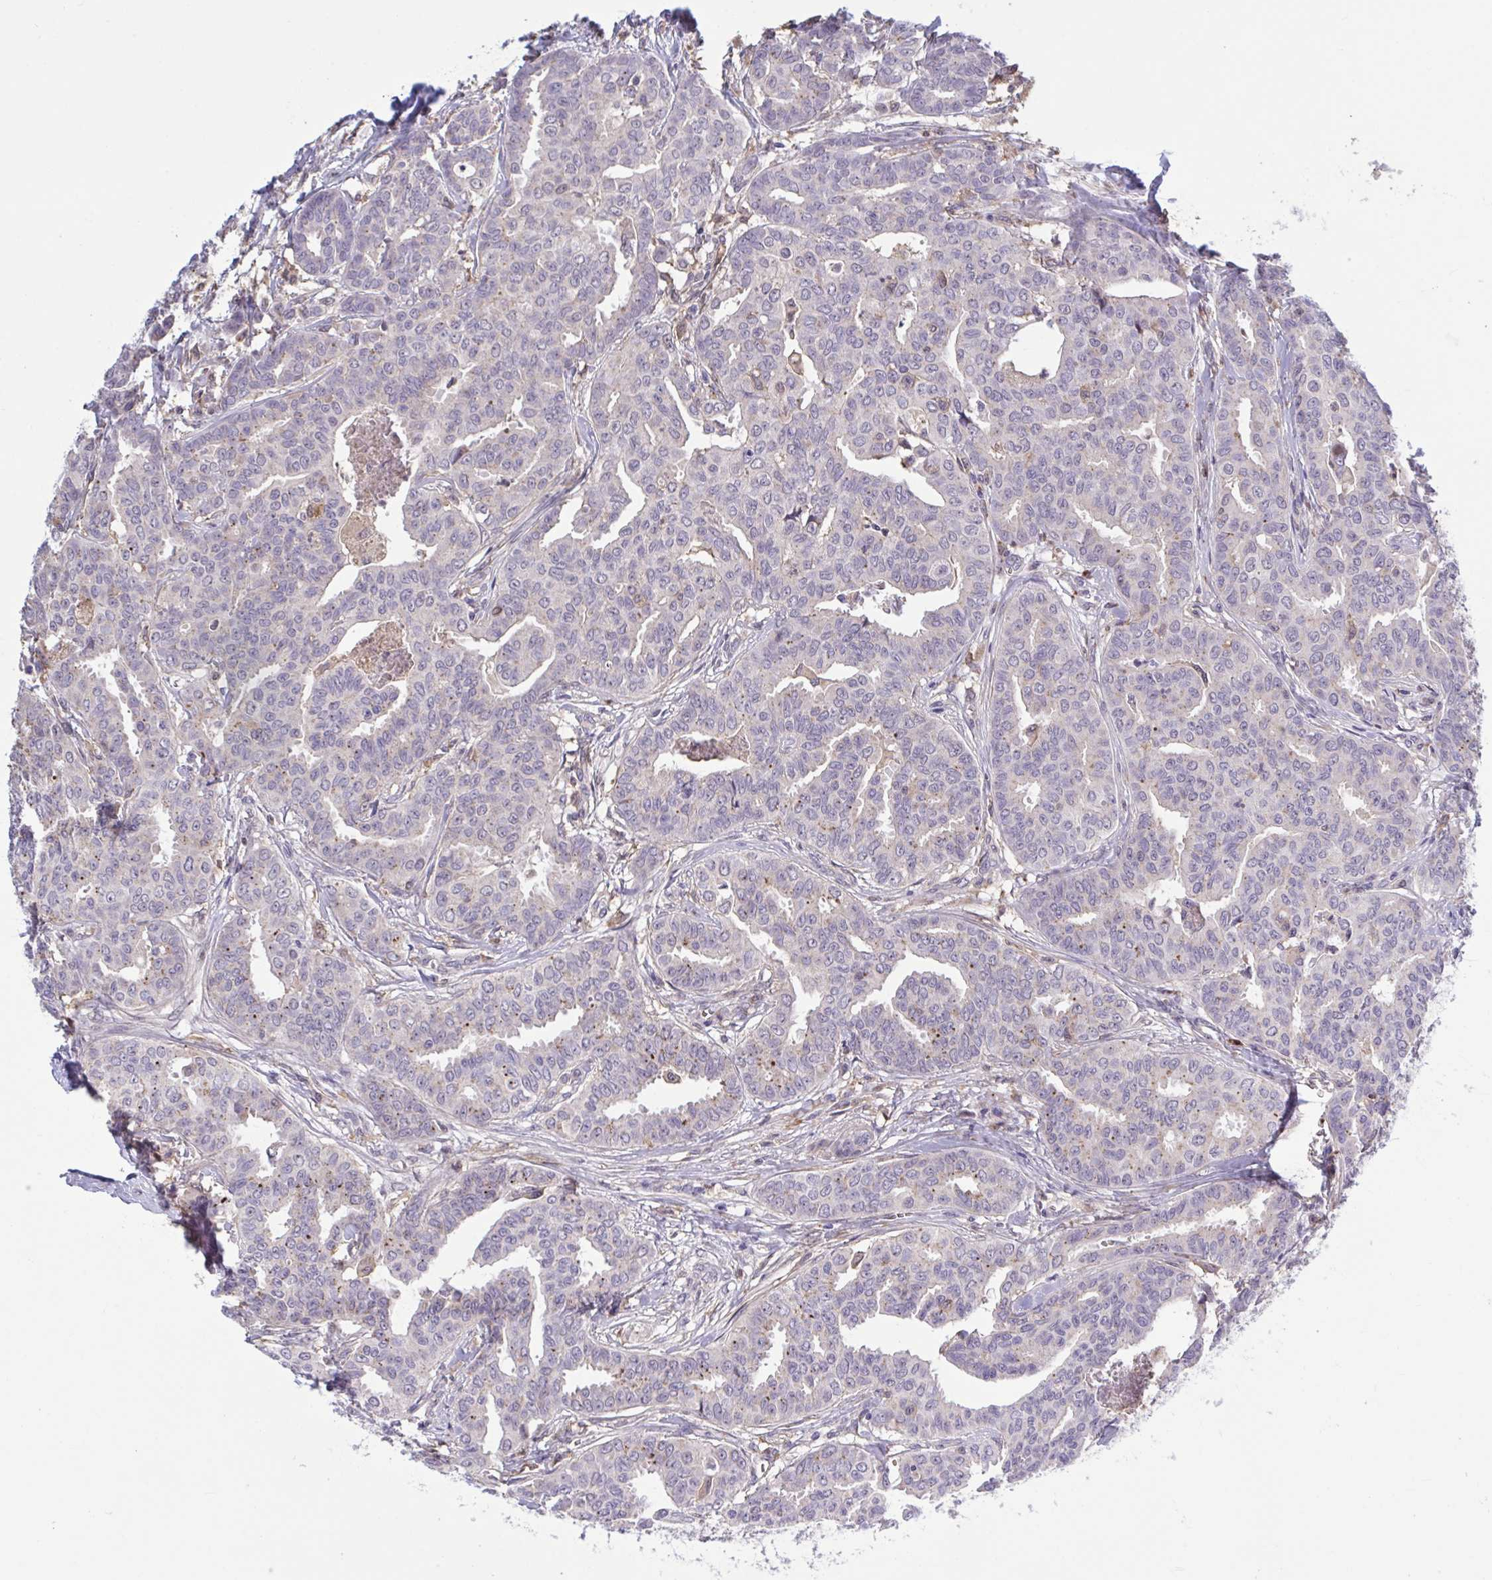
{"staining": {"intensity": "moderate", "quantity": "<25%", "location": "cytoplasmic/membranous"}, "tissue": "breast cancer", "cell_type": "Tumor cells", "image_type": "cancer", "snomed": [{"axis": "morphology", "description": "Duct carcinoma"}, {"axis": "topography", "description": "Breast"}], "caption": "Tumor cells display low levels of moderate cytoplasmic/membranous positivity in approximately <25% of cells in human infiltrating ductal carcinoma (breast). The staining was performed using DAB, with brown indicating positive protein expression. Nuclei are stained blue with hematoxylin.", "gene": "CD101", "patient": {"sex": "female", "age": 45}}